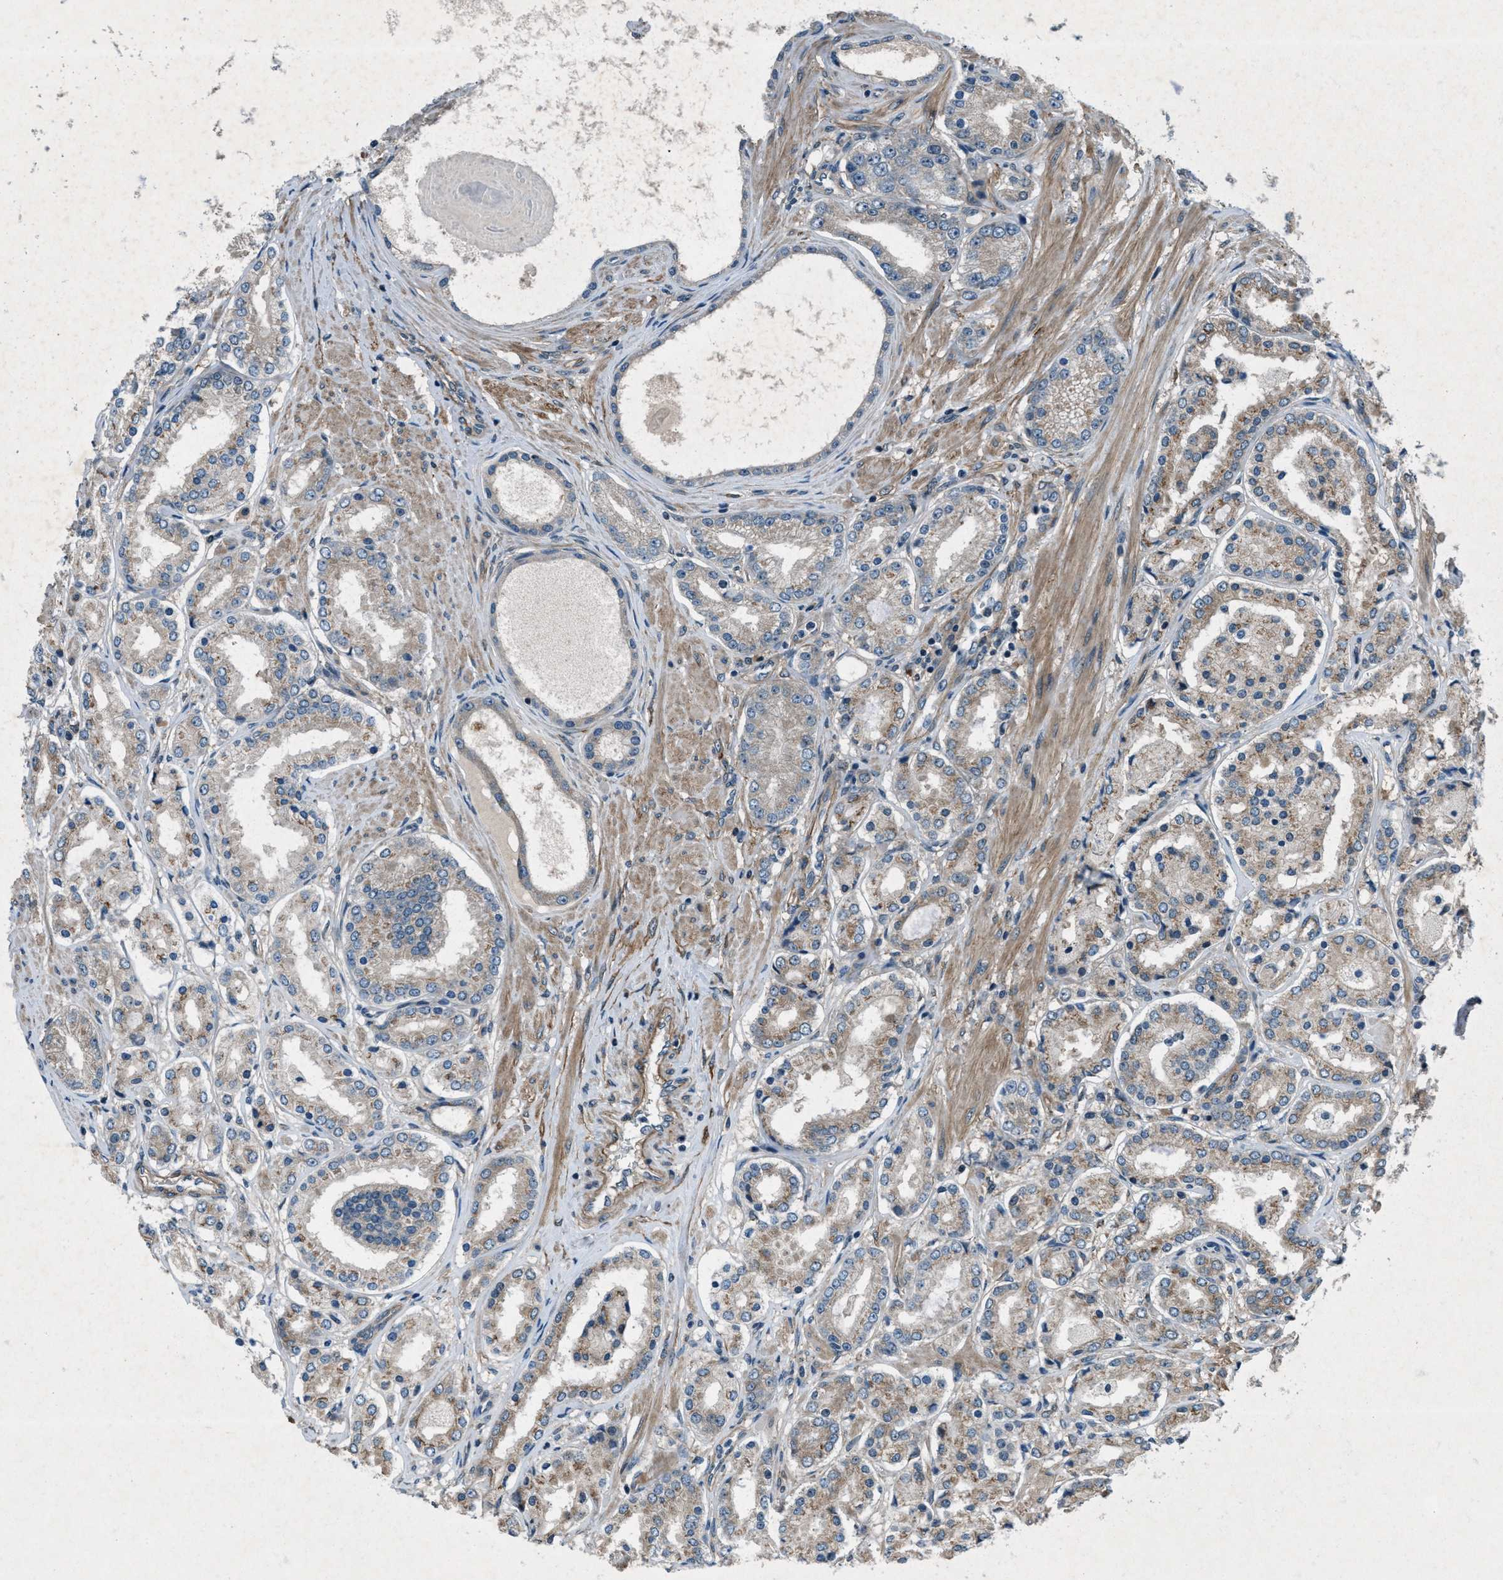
{"staining": {"intensity": "weak", "quantity": "25%-75%", "location": "cytoplasmic/membranous"}, "tissue": "prostate cancer", "cell_type": "Tumor cells", "image_type": "cancer", "snomed": [{"axis": "morphology", "description": "Adenocarcinoma, Low grade"}, {"axis": "topography", "description": "Prostate"}], "caption": "An IHC micrograph of tumor tissue is shown. Protein staining in brown highlights weak cytoplasmic/membranous positivity in low-grade adenocarcinoma (prostate) within tumor cells.", "gene": "EPSTI1", "patient": {"sex": "male", "age": 63}}